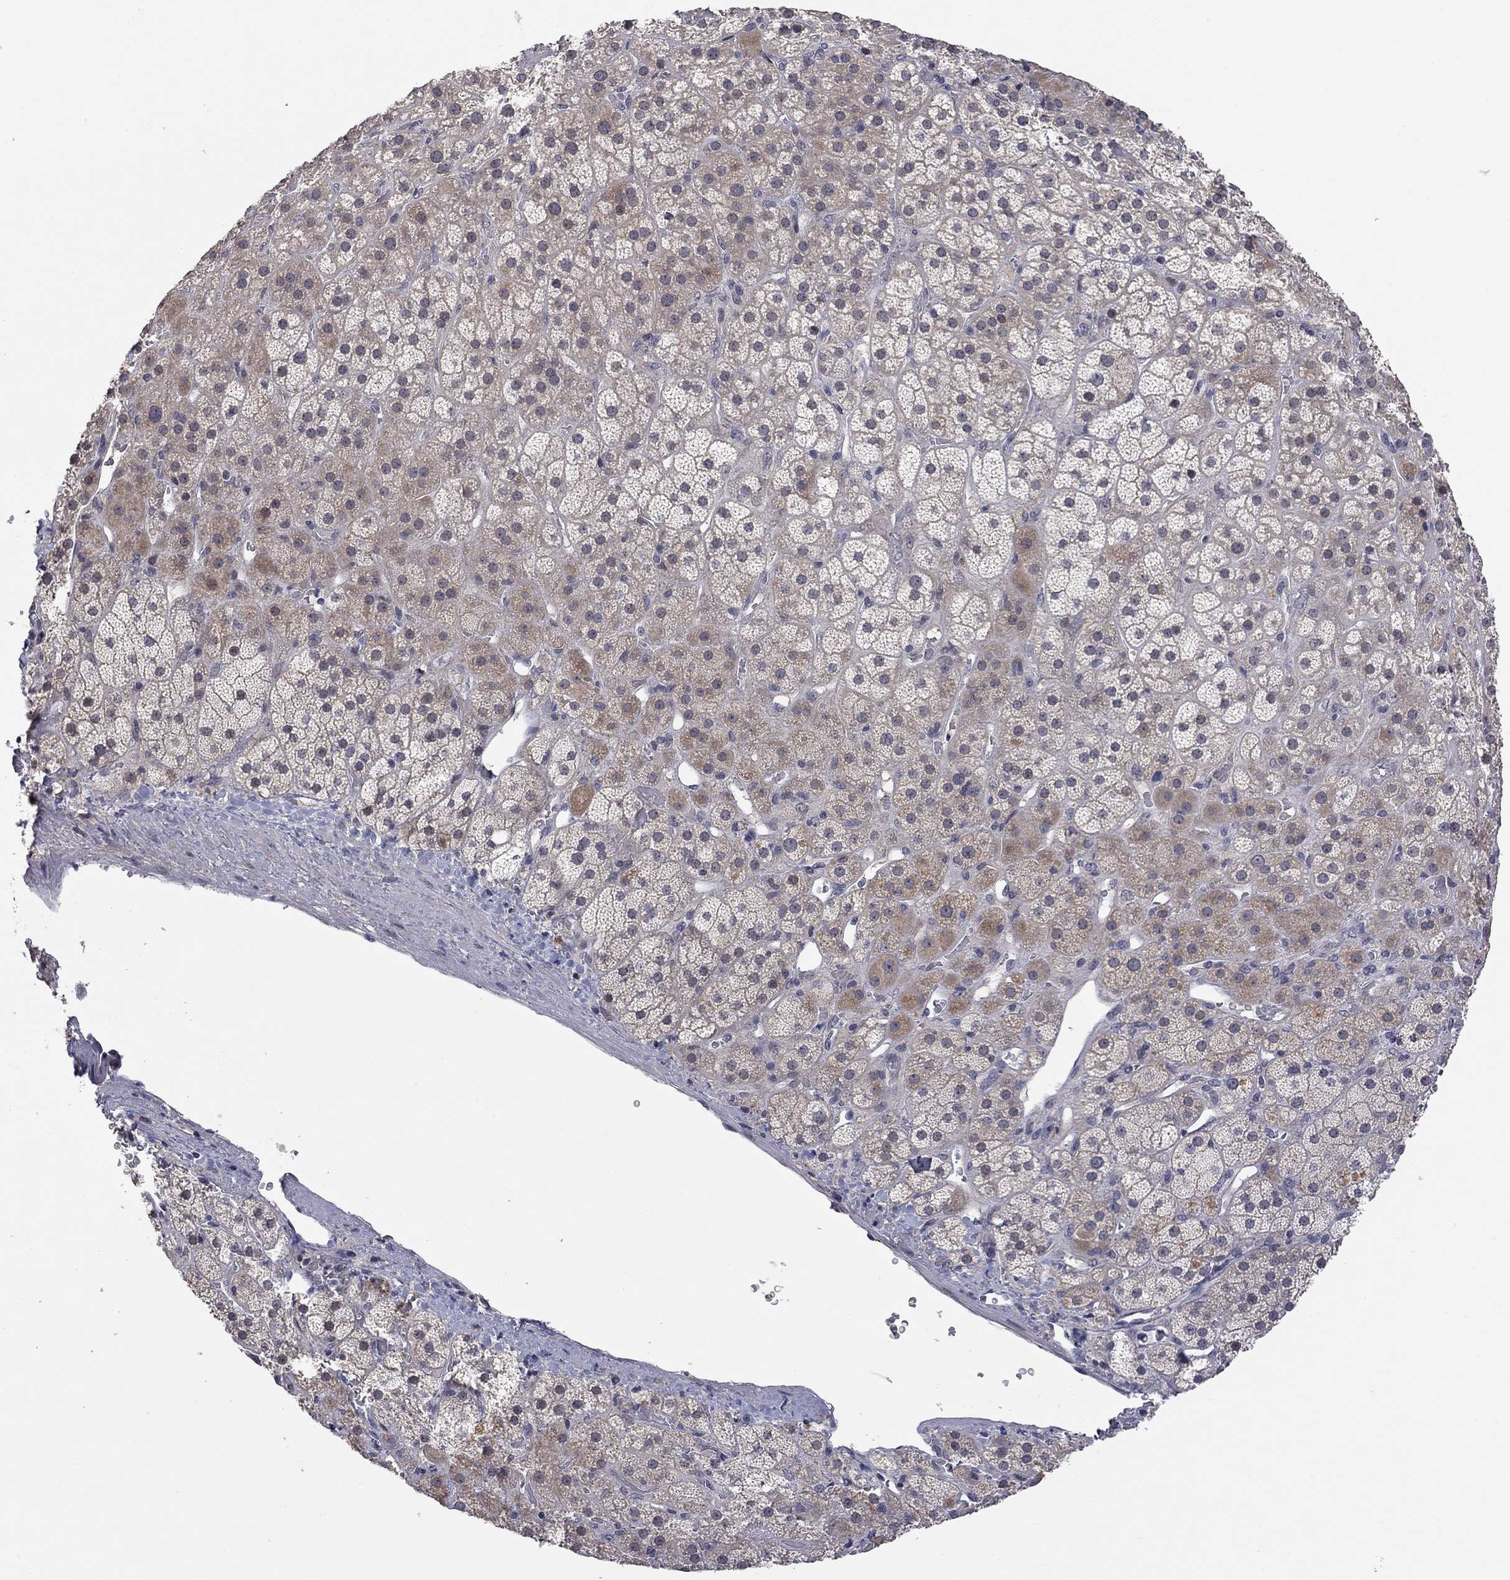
{"staining": {"intensity": "weak", "quantity": "<25%", "location": "cytoplasmic/membranous"}, "tissue": "adrenal gland", "cell_type": "Glandular cells", "image_type": "normal", "snomed": [{"axis": "morphology", "description": "Normal tissue, NOS"}, {"axis": "topography", "description": "Adrenal gland"}], "caption": "This is an immunohistochemistry image of normal adrenal gland. There is no positivity in glandular cells.", "gene": "FABP12", "patient": {"sex": "male", "age": 57}}